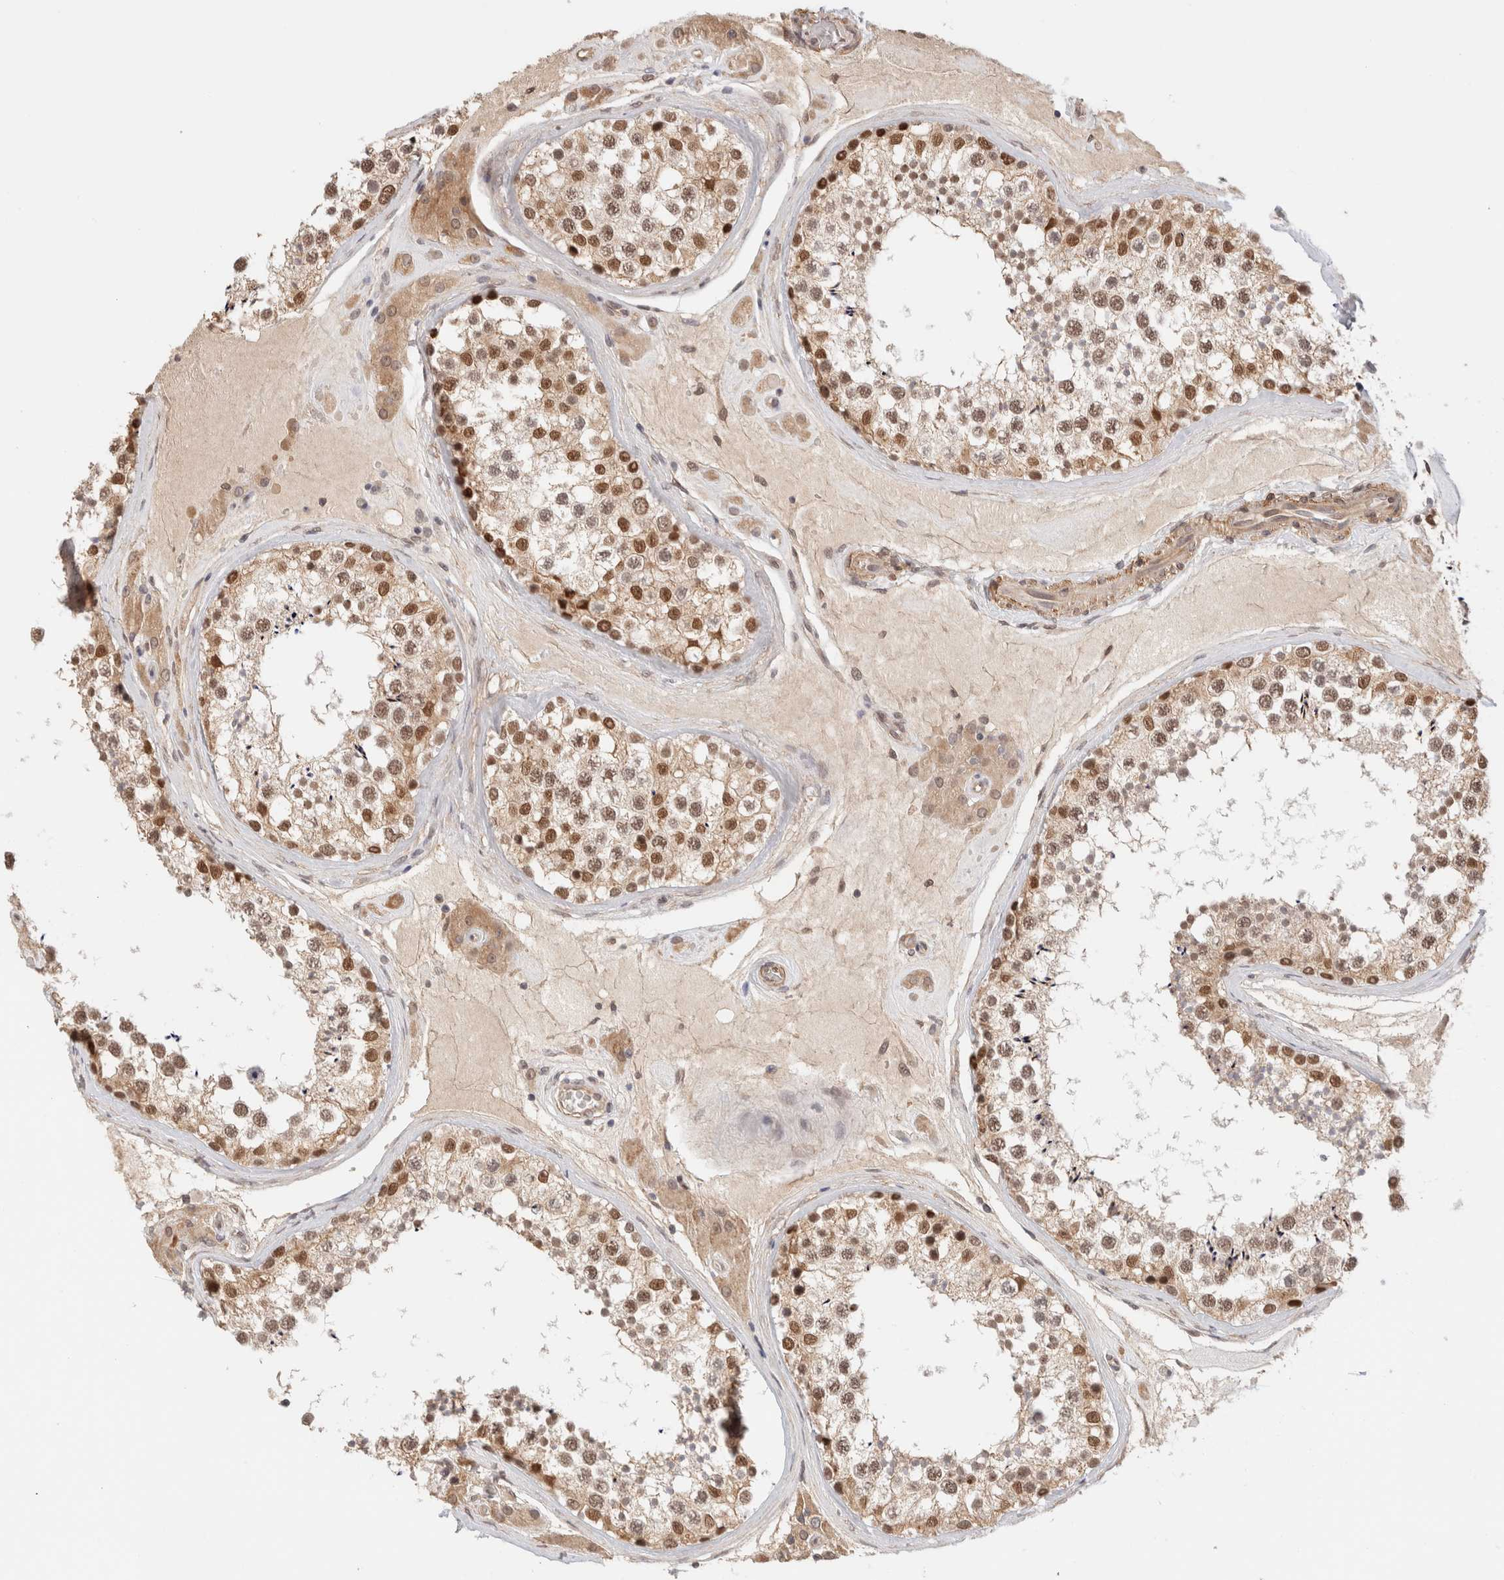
{"staining": {"intensity": "strong", "quantity": "25%-75%", "location": "cytoplasmic/membranous,nuclear"}, "tissue": "testis", "cell_type": "Cells in seminiferous ducts", "image_type": "normal", "snomed": [{"axis": "morphology", "description": "Normal tissue, NOS"}, {"axis": "topography", "description": "Testis"}], "caption": "This micrograph reveals immunohistochemistry staining of unremarkable human testis, with high strong cytoplasmic/membranous,nuclear expression in approximately 25%-75% of cells in seminiferous ducts.", "gene": "BRPF3", "patient": {"sex": "male", "age": 46}}